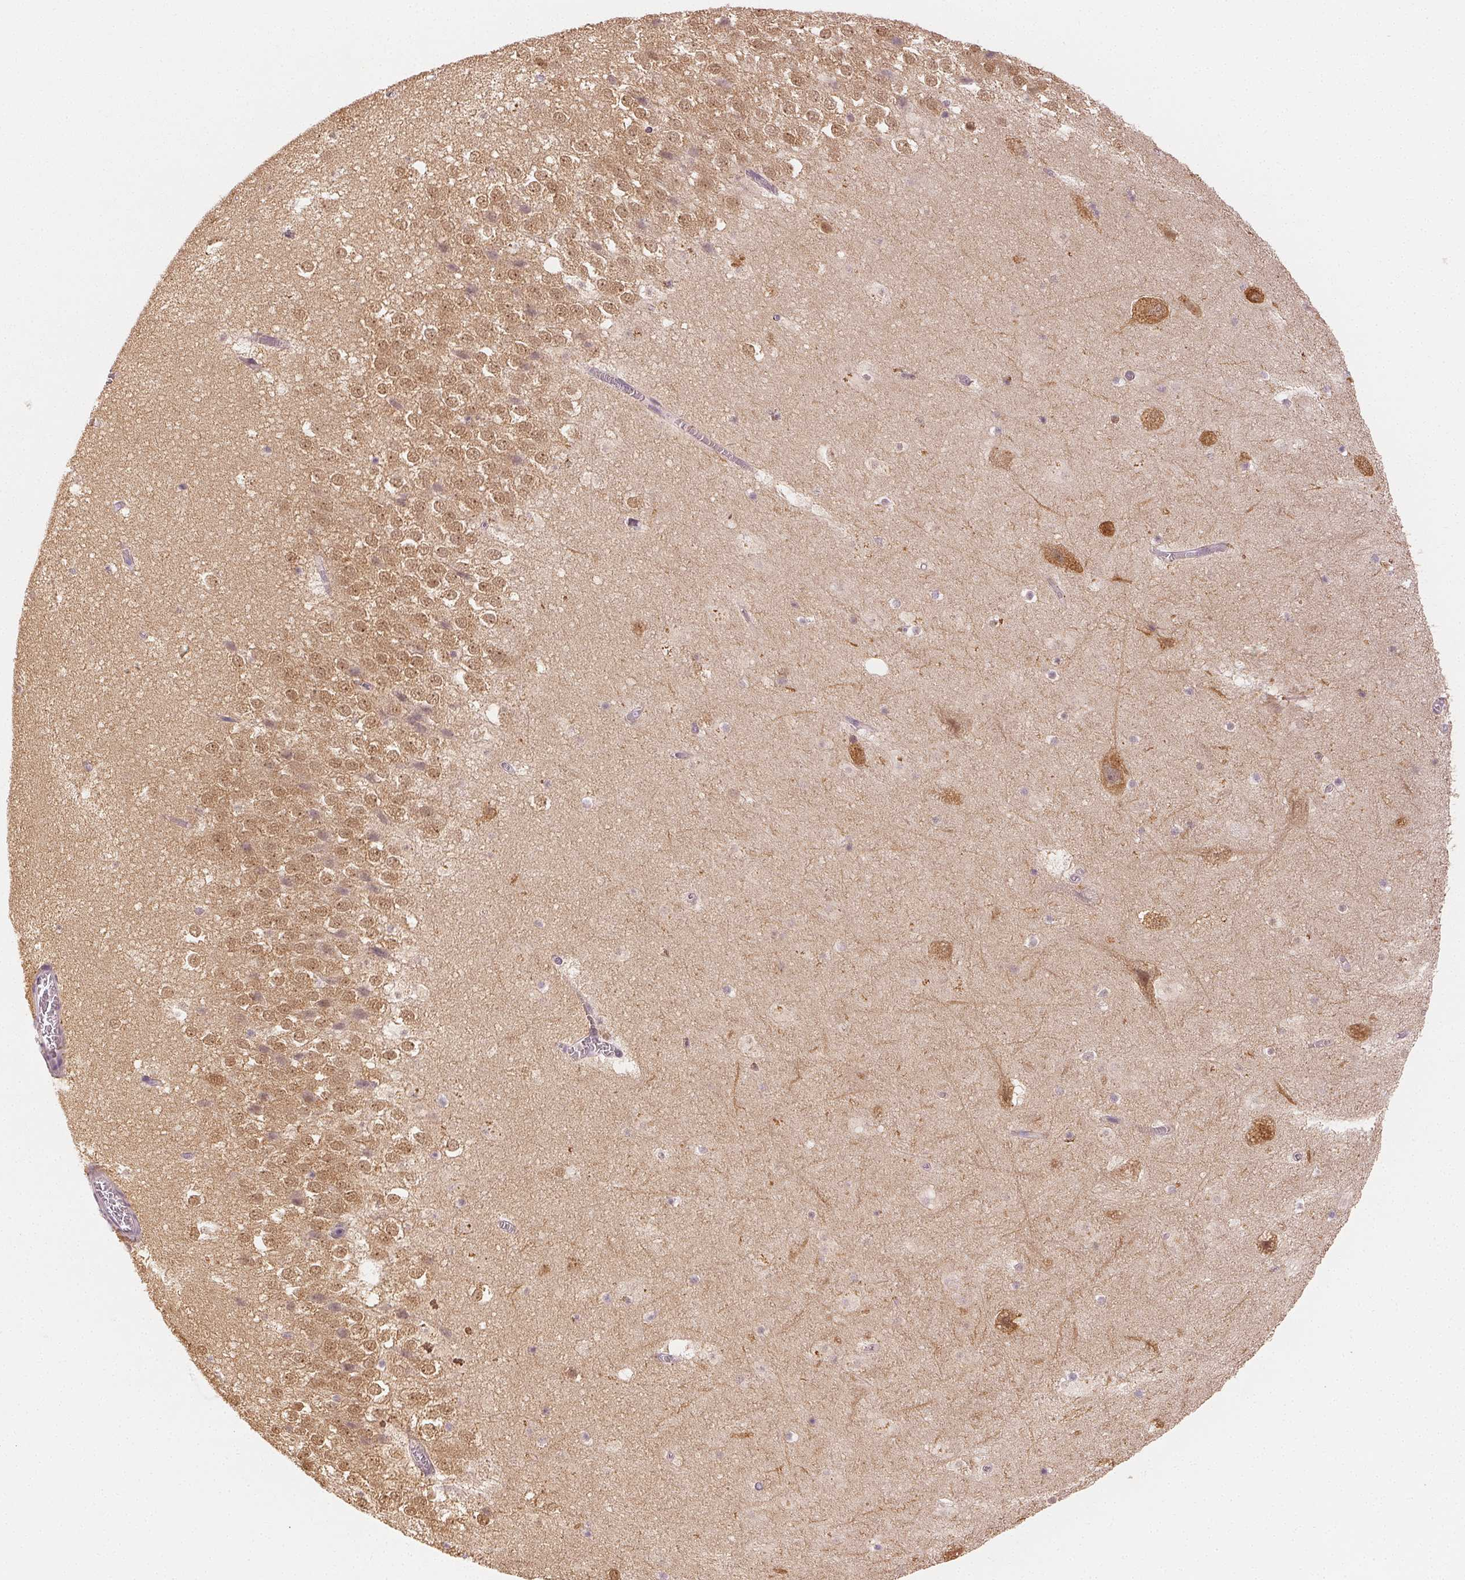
{"staining": {"intensity": "negative", "quantity": "none", "location": "none"}, "tissue": "hippocampus", "cell_type": "Glial cells", "image_type": "normal", "snomed": [{"axis": "morphology", "description": "Normal tissue, NOS"}, {"axis": "topography", "description": "Hippocampus"}], "caption": "A high-resolution micrograph shows immunohistochemistry staining of normal hippocampus, which displays no significant staining in glial cells.", "gene": "MAP1LC3A", "patient": {"sex": "female", "age": 42}}